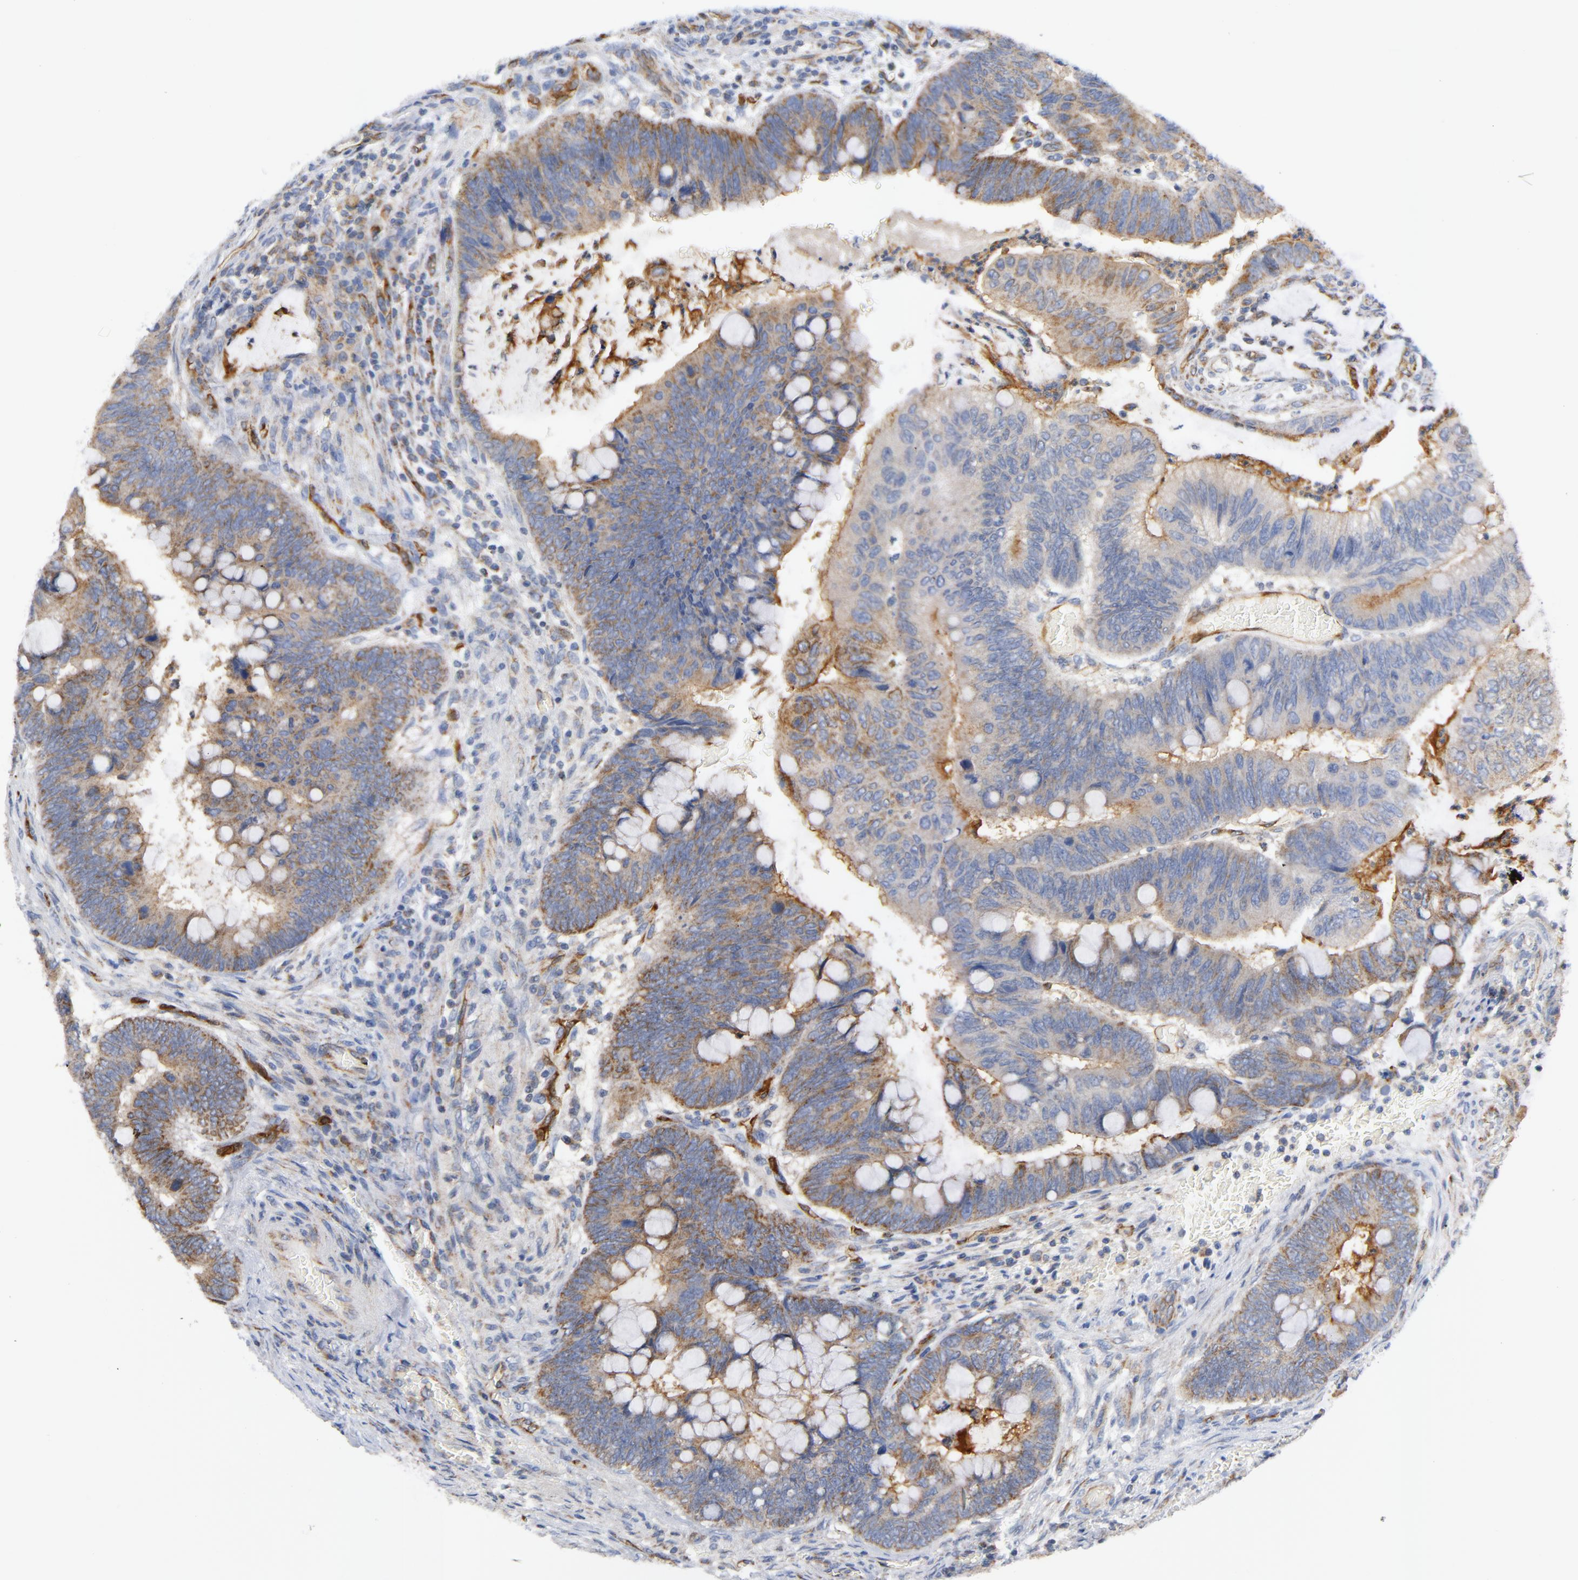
{"staining": {"intensity": "moderate", "quantity": ">75%", "location": "cytoplasmic/membranous"}, "tissue": "colorectal cancer", "cell_type": "Tumor cells", "image_type": "cancer", "snomed": [{"axis": "morphology", "description": "Normal tissue, NOS"}, {"axis": "morphology", "description": "Adenocarcinoma, NOS"}, {"axis": "topography", "description": "Rectum"}], "caption": "Immunohistochemistry (IHC) of colorectal cancer exhibits medium levels of moderate cytoplasmic/membranous positivity in about >75% of tumor cells.", "gene": "RAPGEF4", "patient": {"sex": "male", "age": 92}}